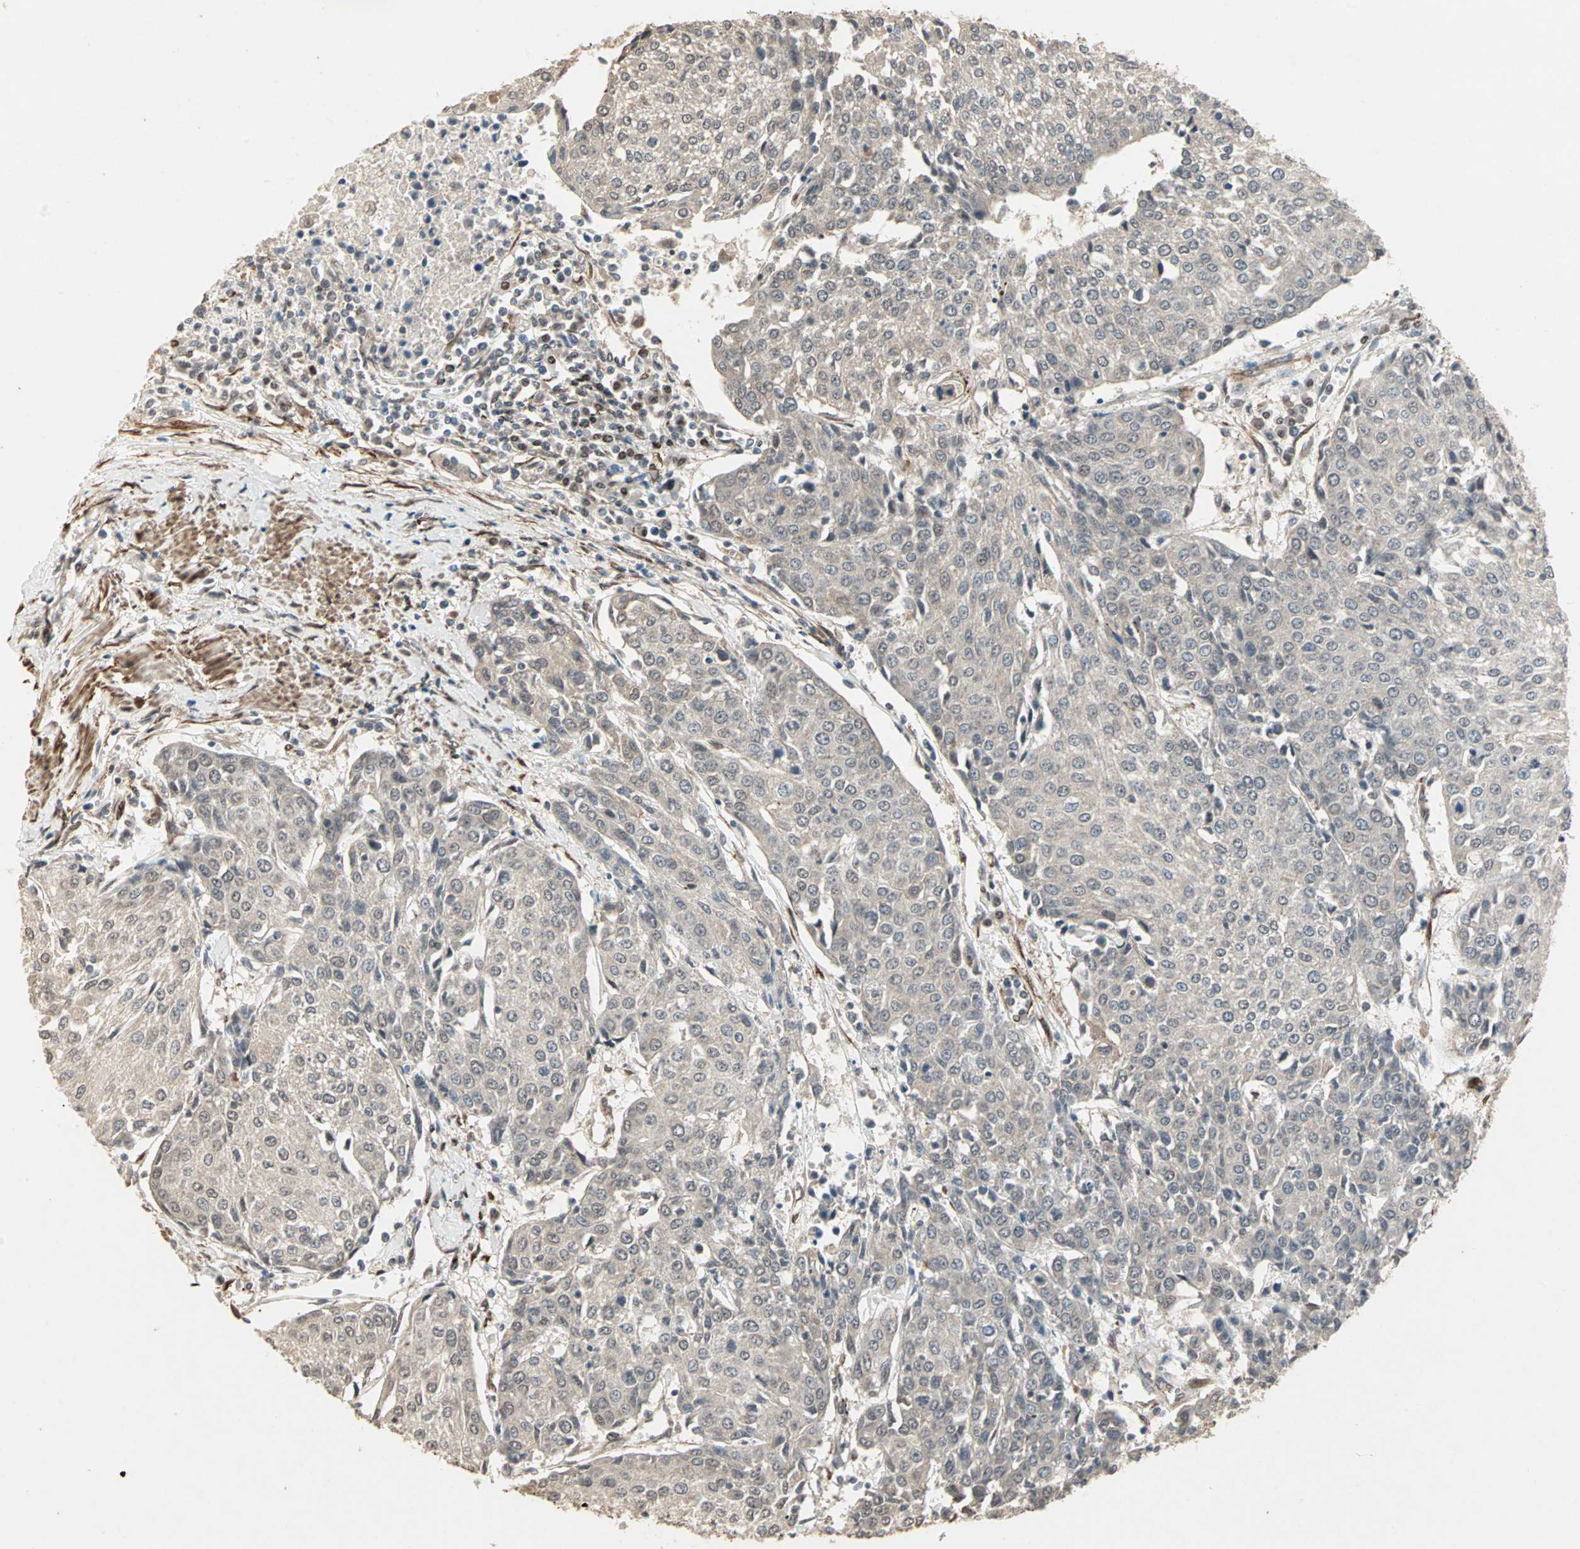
{"staining": {"intensity": "negative", "quantity": "none", "location": "none"}, "tissue": "urothelial cancer", "cell_type": "Tumor cells", "image_type": "cancer", "snomed": [{"axis": "morphology", "description": "Urothelial carcinoma, High grade"}, {"axis": "topography", "description": "Urinary bladder"}], "caption": "A photomicrograph of human urothelial cancer is negative for staining in tumor cells.", "gene": "TRPV4", "patient": {"sex": "female", "age": 85}}